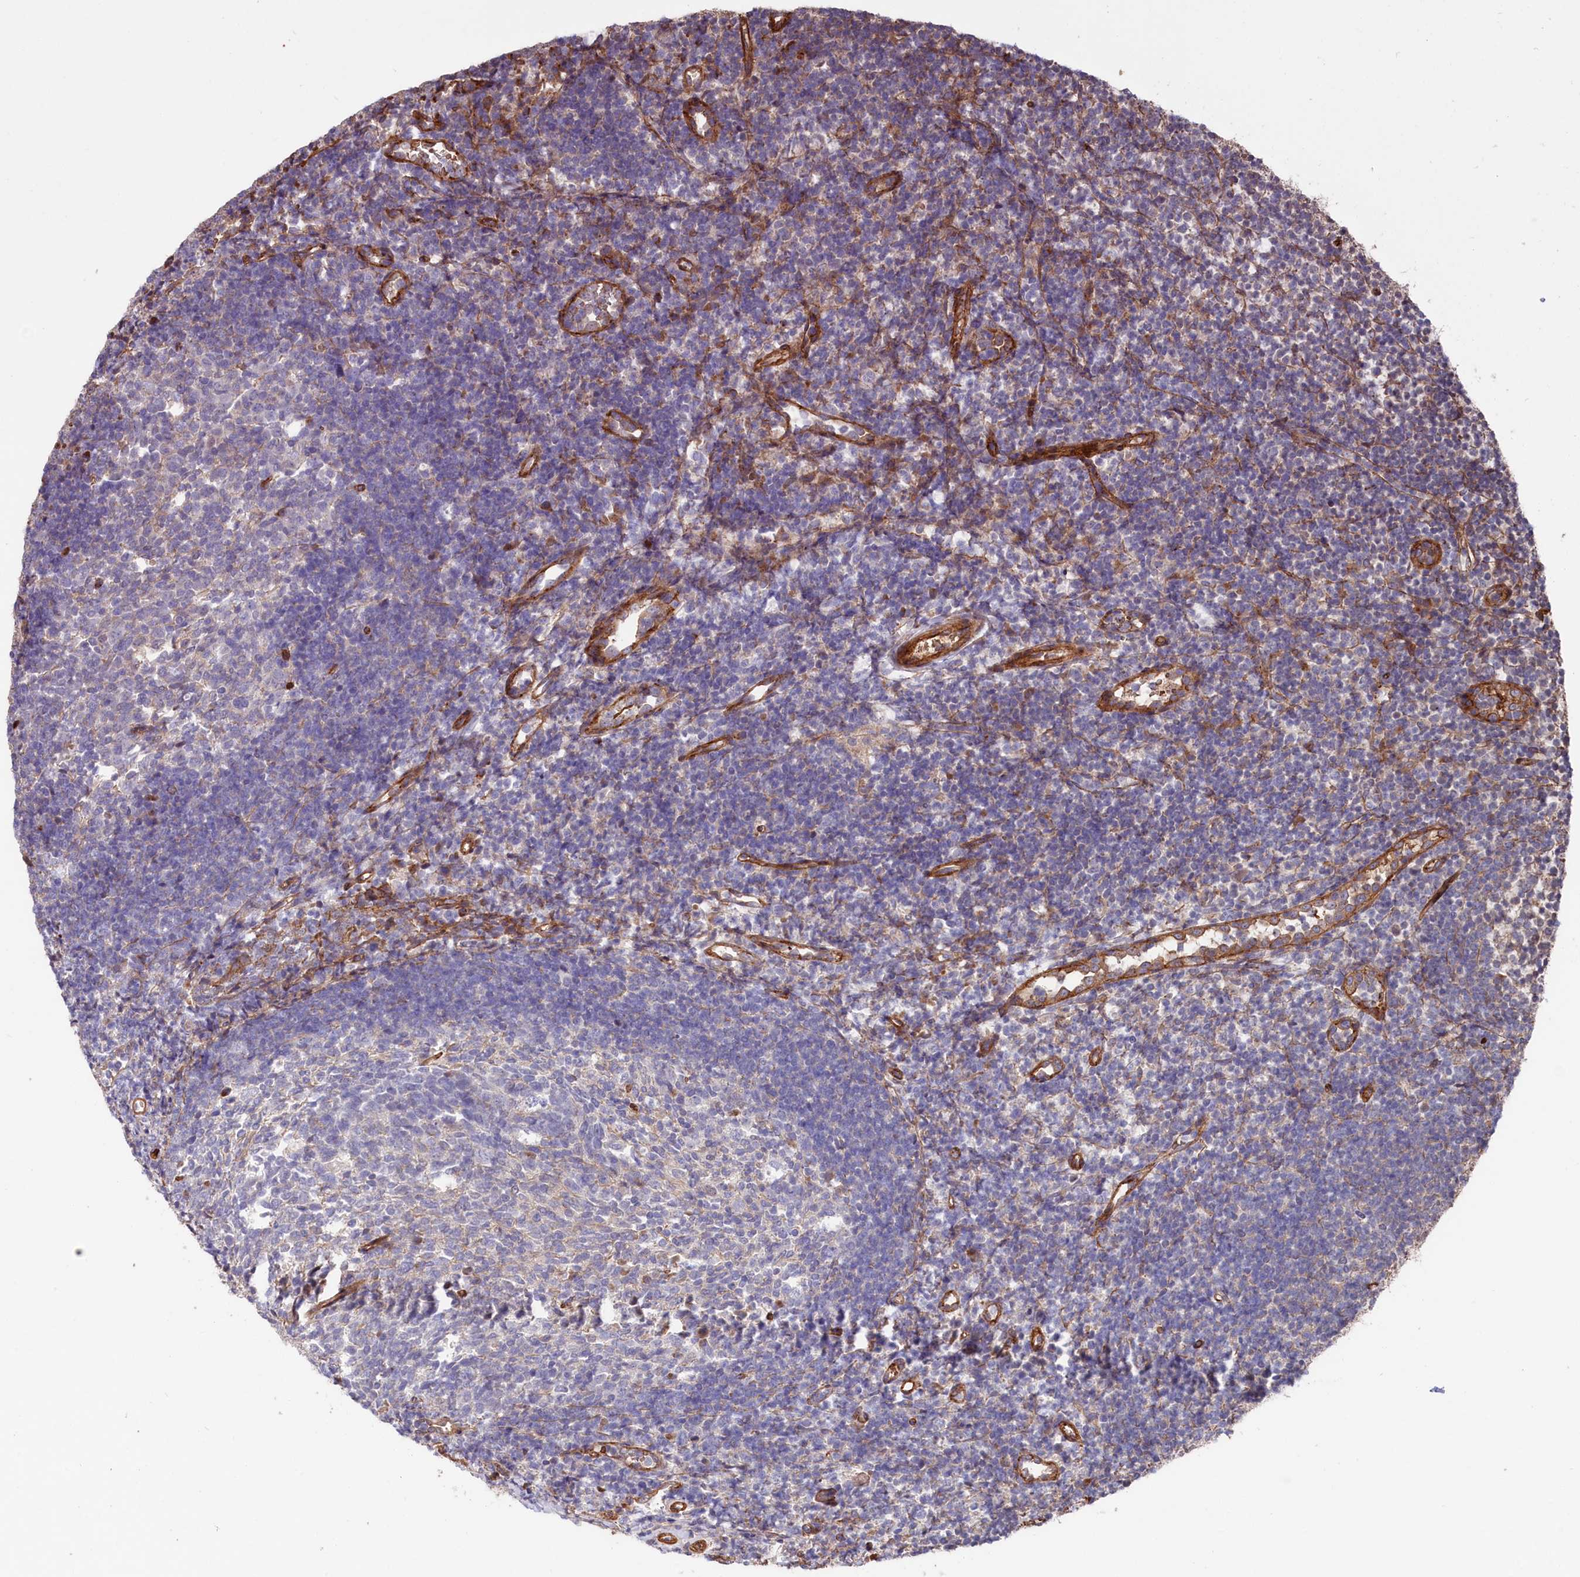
{"staining": {"intensity": "weak", "quantity": "25%-75%", "location": "cytoplasmic/membranous"}, "tissue": "tonsil", "cell_type": "Germinal center cells", "image_type": "normal", "snomed": [{"axis": "morphology", "description": "Normal tissue, NOS"}, {"axis": "topography", "description": "Tonsil"}], "caption": "Immunohistochemistry staining of unremarkable tonsil, which reveals low levels of weak cytoplasmic/membranous expression in approximately 25%-75% of germinal center cells indicating weak cytoplasmic/membranous protein positivity. The staining was performed using DAB (3,3'-diaminobenzidine) (brown) for protein detection and nuclei were counterstained in hematoxylin (blue).", "gene": "TNKS1BP1", "patient": {"sex": "female", "age": 10}}